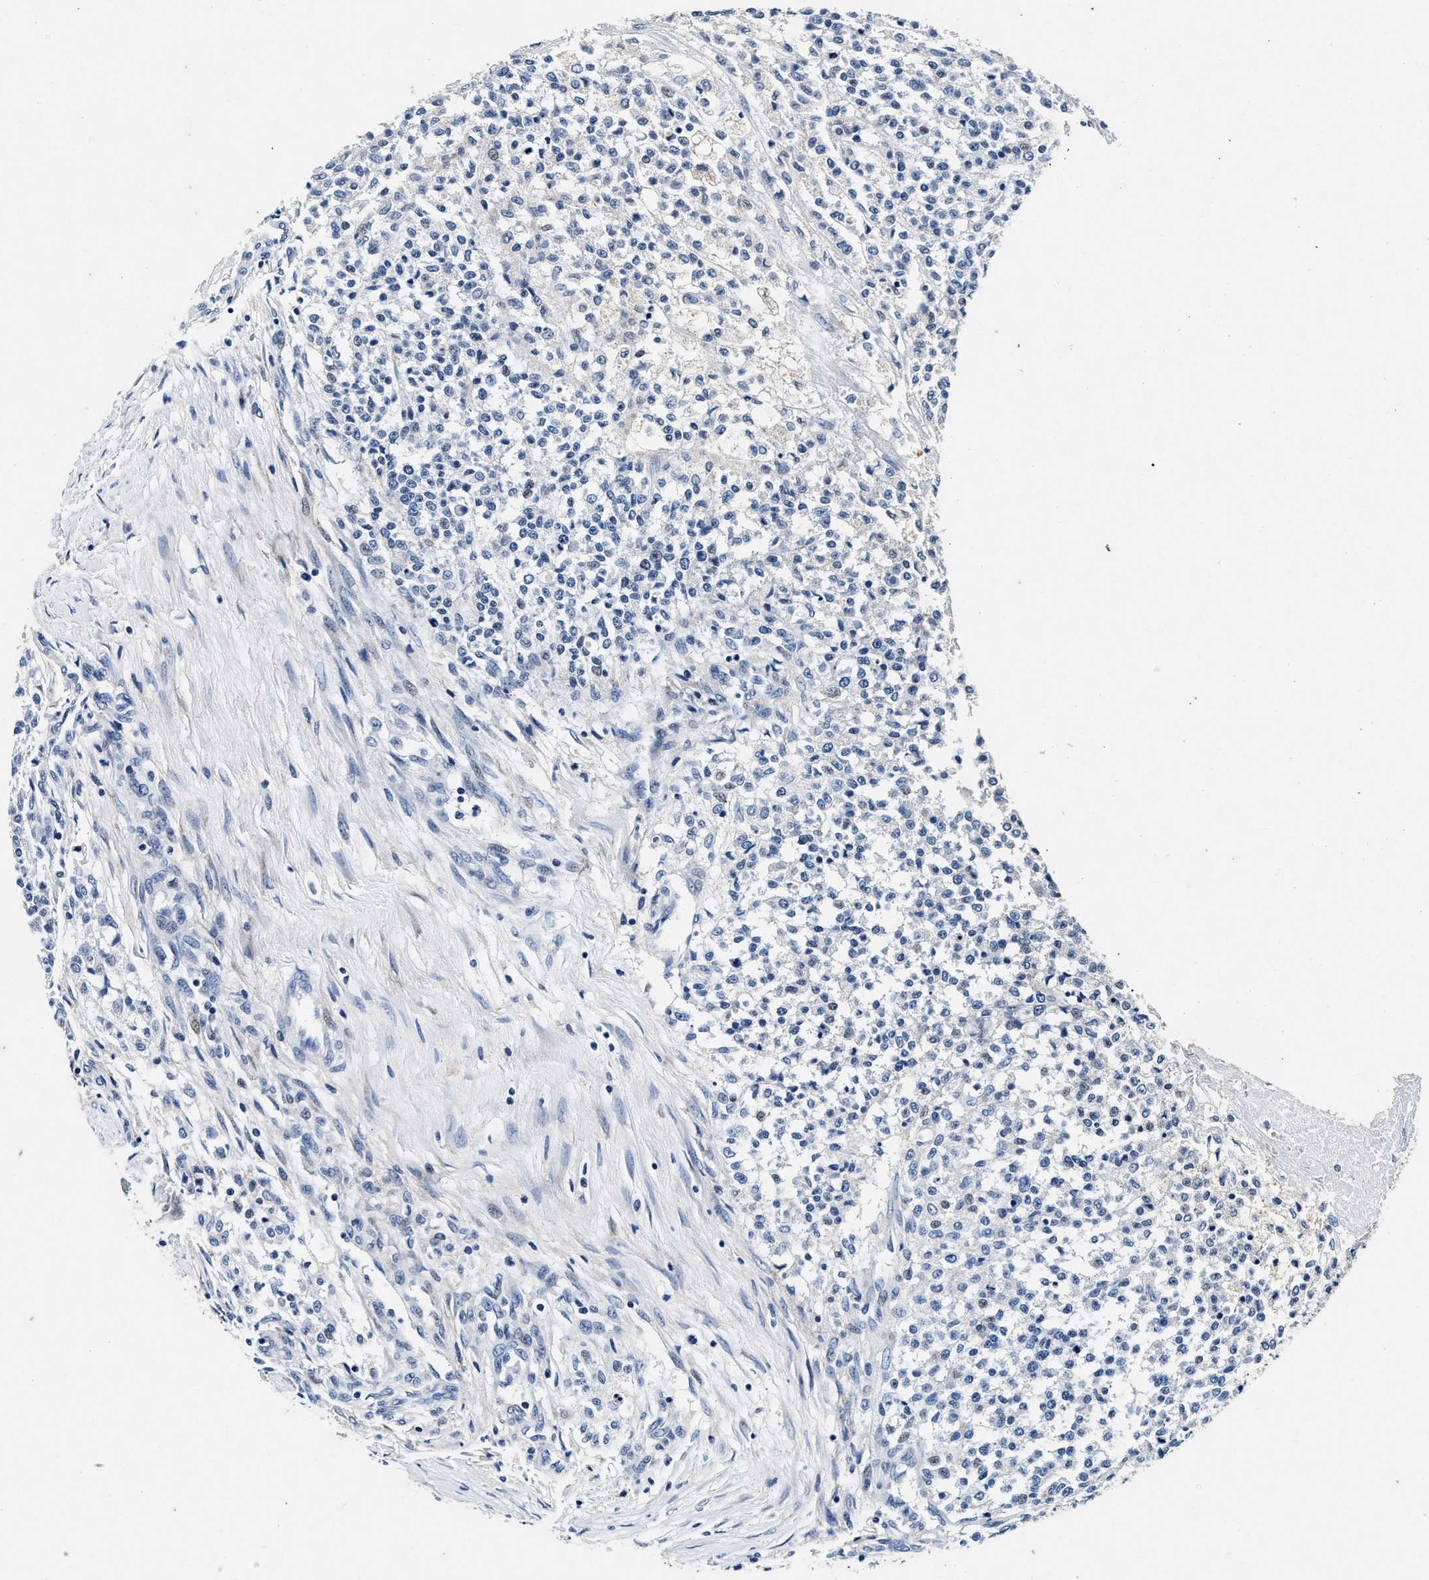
{"staining": {"intensity": "negative", "quantity": "none", "location": "none"}, "tissue": "testis cancer", "cell_type": "Tumor cells", "image_type": "cancer", "snomed": [{"axis": "morphology", "description": "Seminoma, NOS"}, {"axis": "topography", "description": "Testis"}], "caption": "Tumor cells show no significant expression in seminoma (testis).", "gene": "SLC8A1", "patient": {"sex": "male", "age": 59}}